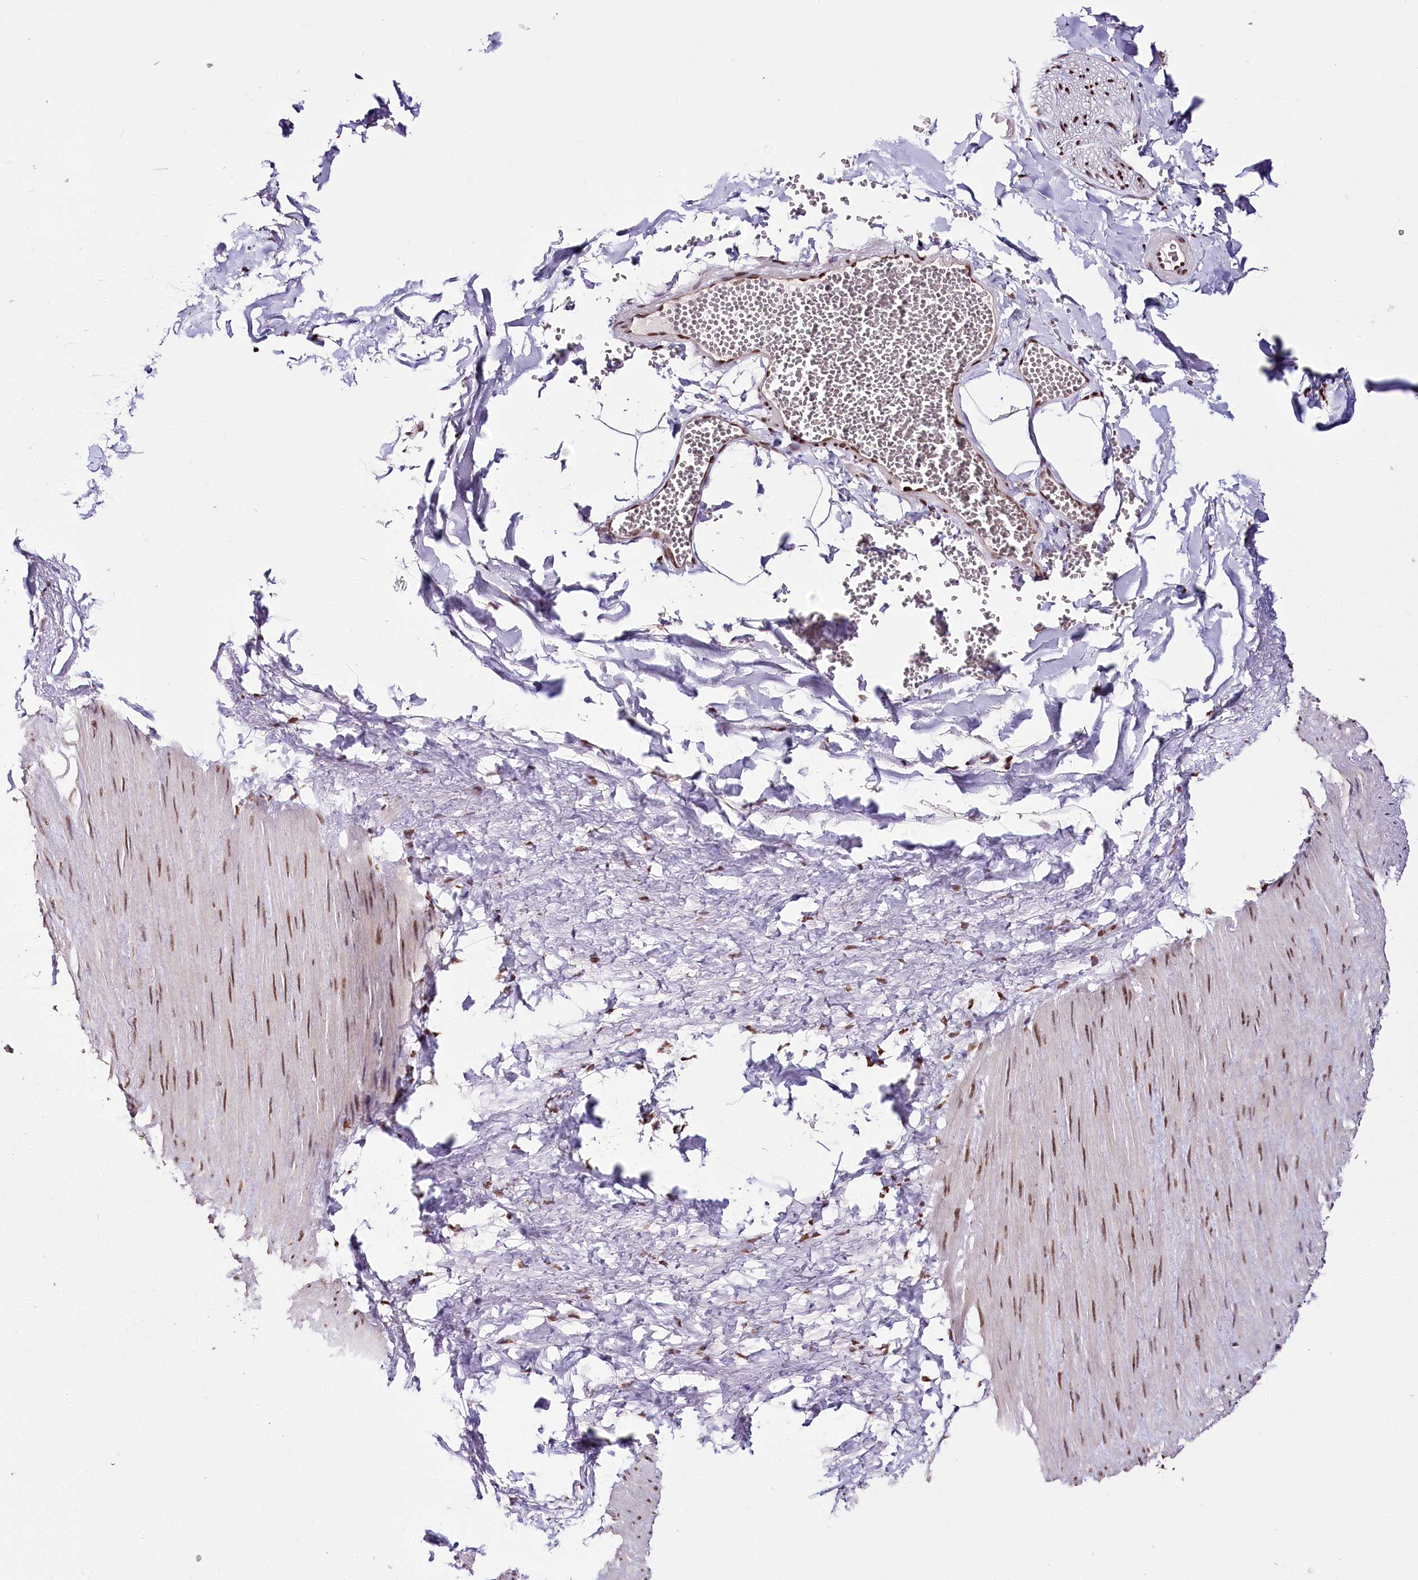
{"staining": {"intensity": "moderate", "quantity": "25%-75%", "location": "nuclear"}, "tissue": "adipose tissue", "cell_type": "Adipocytes", "image_type": "normal", "snomed": [{"axis": "morphology", "description": "Normal tissue, NOS"}, {"axis": "topography", "description": "Gallbladder"}, {"axis": "topography", "description": "Peripheral nerve tissue"}], "caption": "DAB immunohistochemical staining of unremarkable adipose tissue shows moderate nuclear protein staining in about 25%-75% of adipocytes. The protein is stained brown, and the nuclei are stained in blue (DAB (3,3'-diaminobenzidine) IHC with brightfield microscopy, high magnification).", "gene": "SMARCE1", "patient": {"sex": "male", "age": 38}}